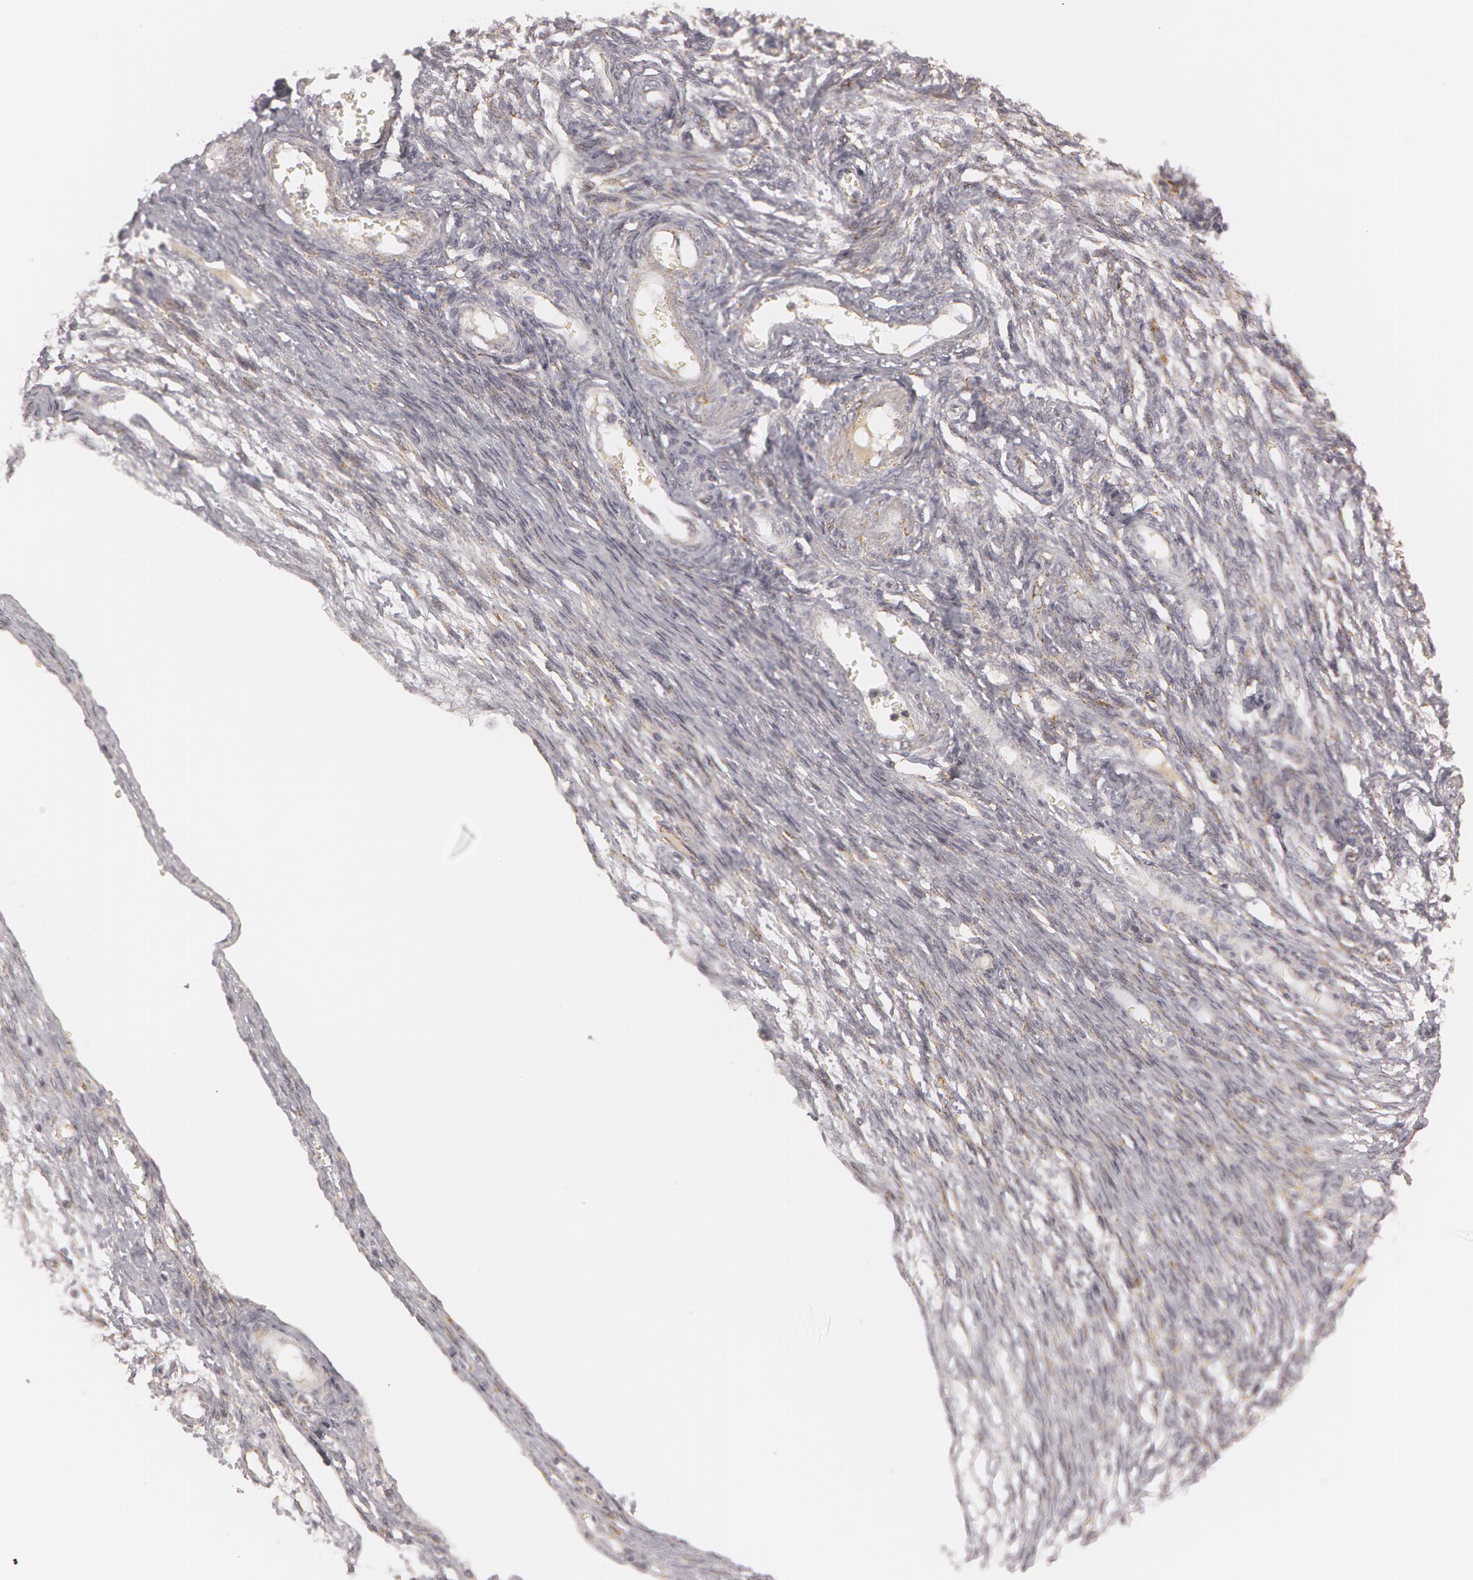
{"staining": {"intensity": "negative", "quantity": "none", "location": "none"}, "tissue": "ovarian cancer", "cell_type": "Tumor cells", "image_type": "cancer", "snomed": [{"axis": "morphology", "description": "Cystadenocarcinoma, mucinous, NOS"}, {"axis": "topography", "description": "Ovary"}], "caption": "Photomicrograph shows no protein staining in tumor cells of ovarian mucinous cystadenocarcinoma tissue.", "gene": "C7", "patient": {"sex": "female", "age": 57}}